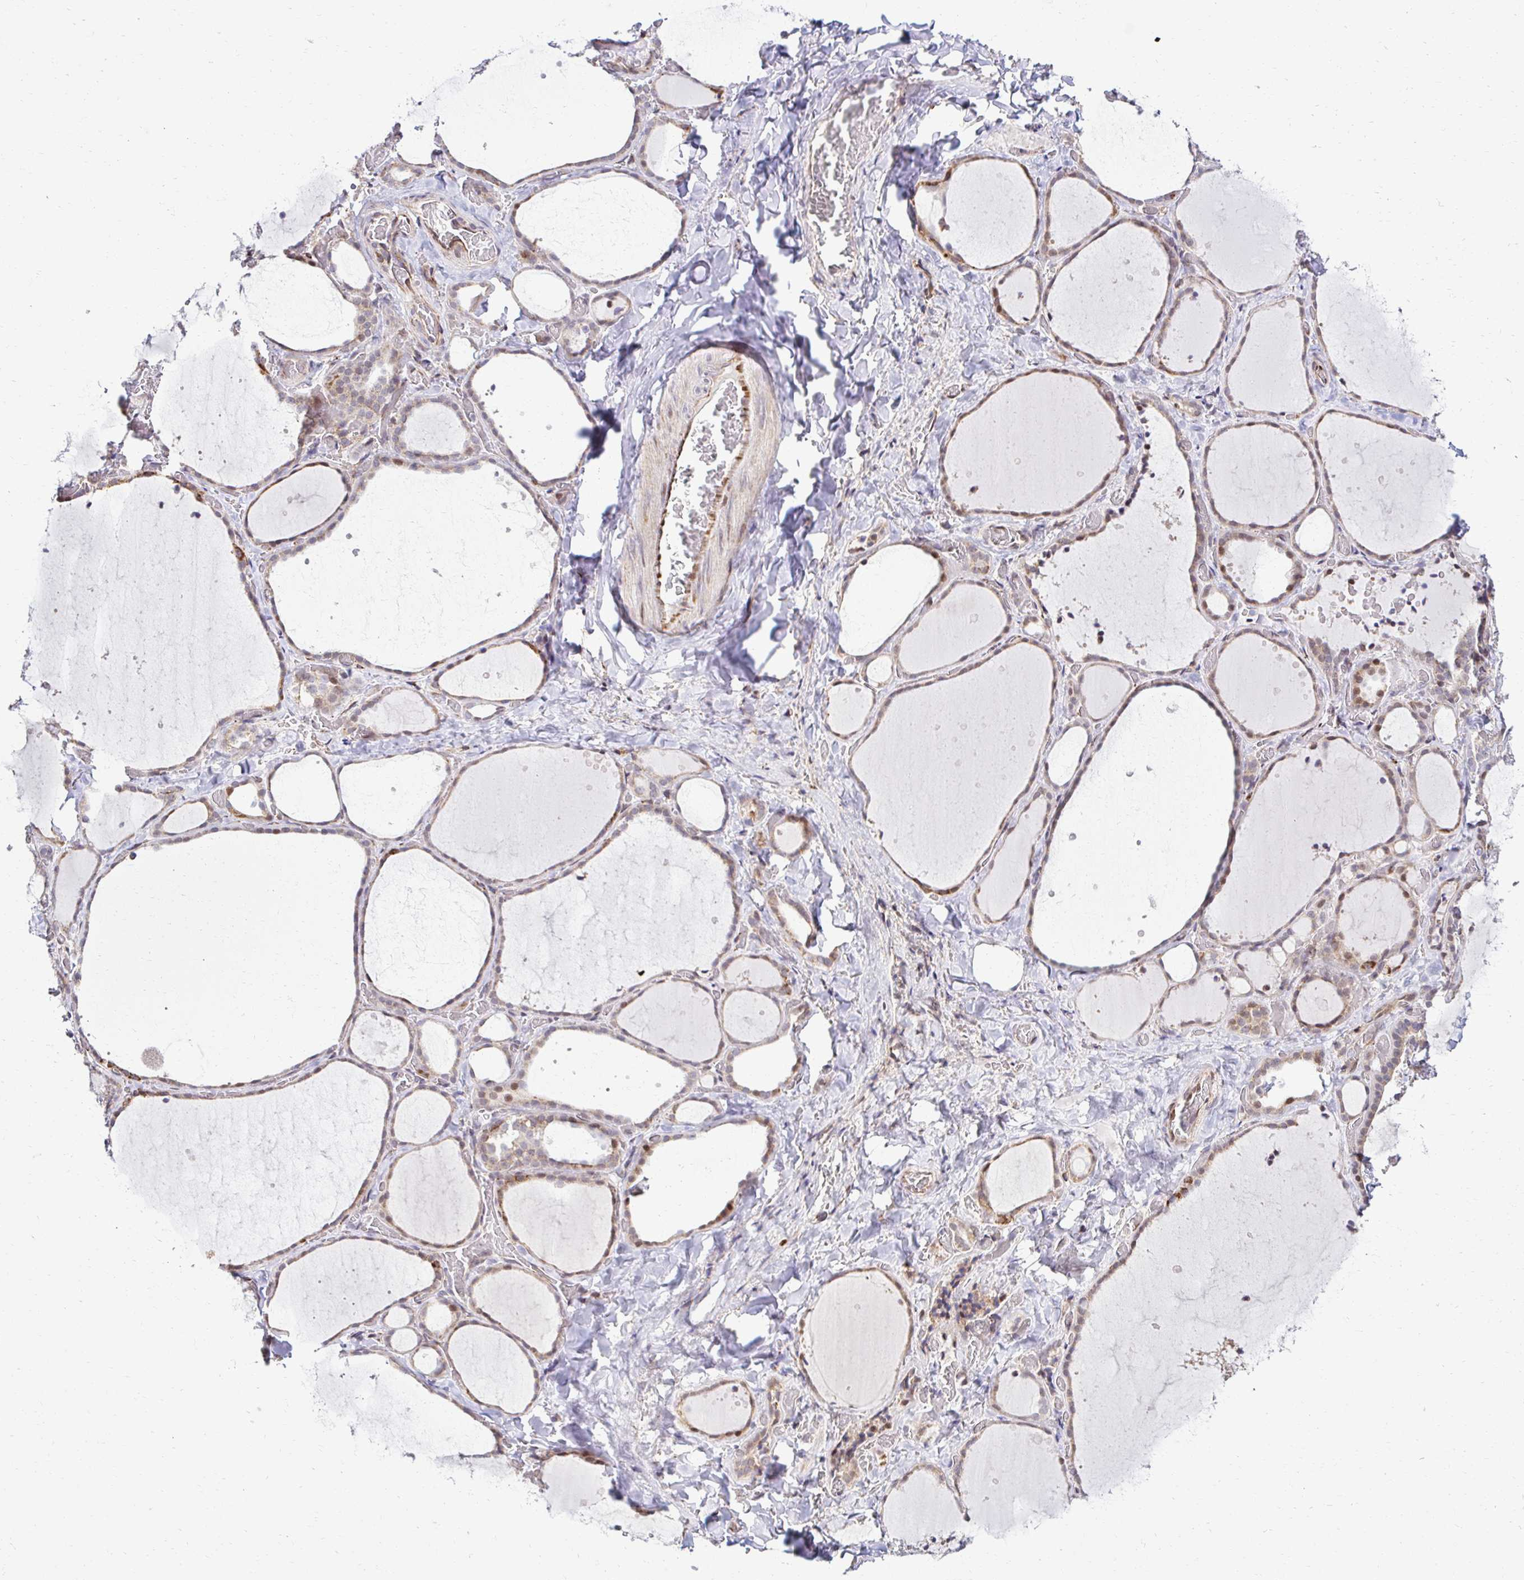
{"staining": {"intensity": "moderate", "quantity": "25%-75%", "location": "cytoplasmic/membranous,nuclear"}, "tissue": "thyroid gland", "cell_type": "Glandular cells", "image_type": "normal", "snomed": [{"axis": "morphology", "description": "Normal tissue, NOS"}, {"axis": "topography", "description": "Thyroid gland"}], "caption": "IHC of unremarkable thyroid gland demonstrates medium levels of moderate cytoplasmic/membranous,nuclear staining in approximately 25%-75% of glandular cells. IHC stains the protein in brown and the nuclei are stained blue.", "gene": "HPS1", "patient": {"sex": "female", "age": 36}}